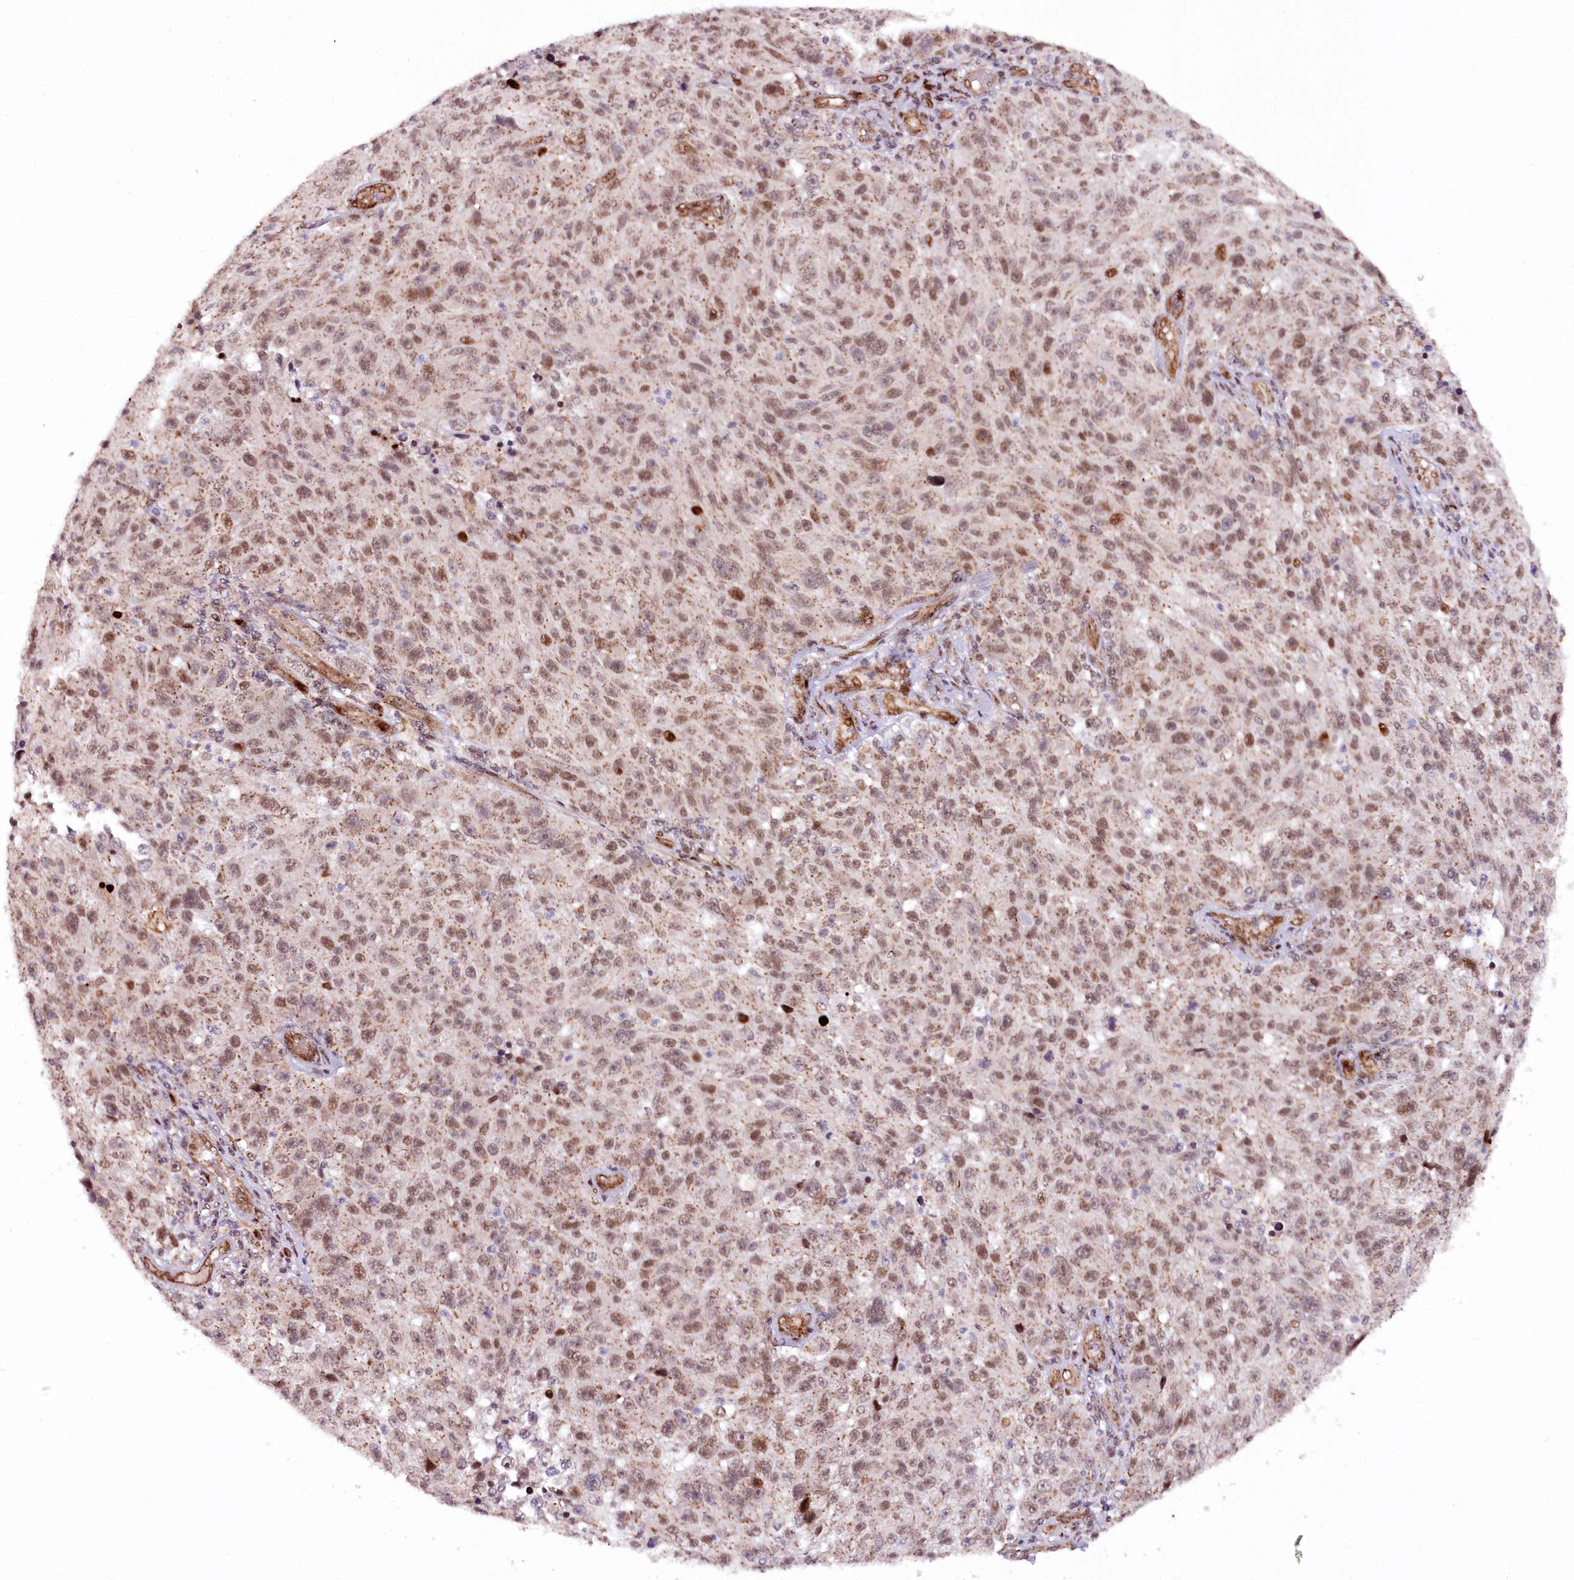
{"staining": {"intensity": "weak", "quantity": ">75%", "location": "nuclear"}, "tissue": "melanoma", "cell_type": "Tumor cells", "image_type": "cancer", "snomed": [{"axis": "morphology", "description": "Malignant melanoma, NOS"}, {"axis": "topography", "description": "Skin"}], "caption": "A low amount of weak nuclear expression is present in approximately >75% of tumor cells in malignant melanoma tissue. The staining is performed using DAB brown chromogen to label protein expression. The nuclei are counter-stained blue using hematoxylin.", "gene": "COPG1", "patient": {"sex": "male", "age": 53}}